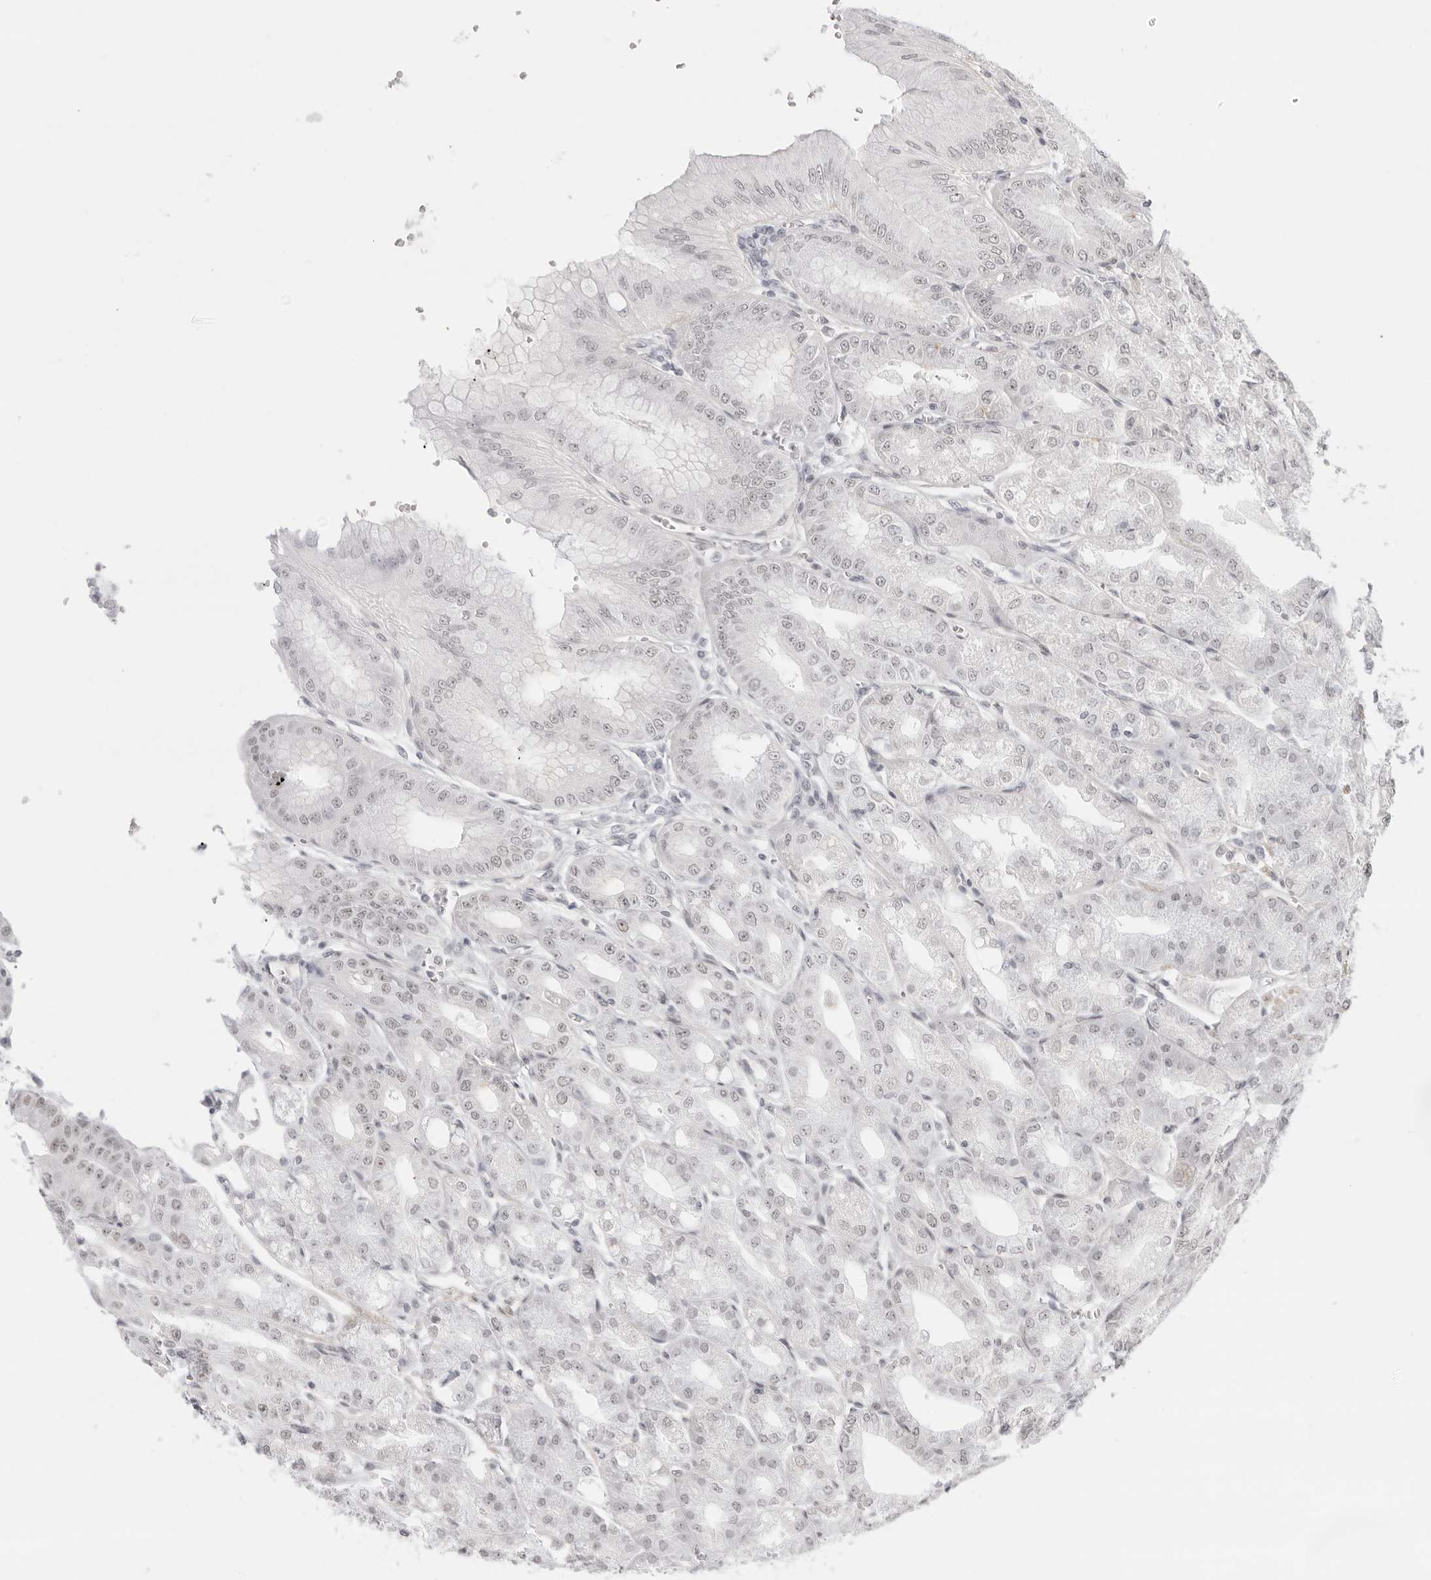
{"staining": {"intensity": "weak", "quantity": "25%-75%", "location": "nuclear"}, "tissue": "stomach", "cell_type": "Glandular cells", "image_type": "normal", "snomed": [{"axis": "morphology", "description": "Normal tissue, NOS"}, {"axis": "topography", "description": "Stomach, lower"}], "caption": "Approximately 25%-75% of glandular cells in benign human stomach exhibit weak nuclear protein staining as visualized by brown immunohistochemical staining.", "gene": "TCIM", "patient": {"sex": "male", "age": 71}}